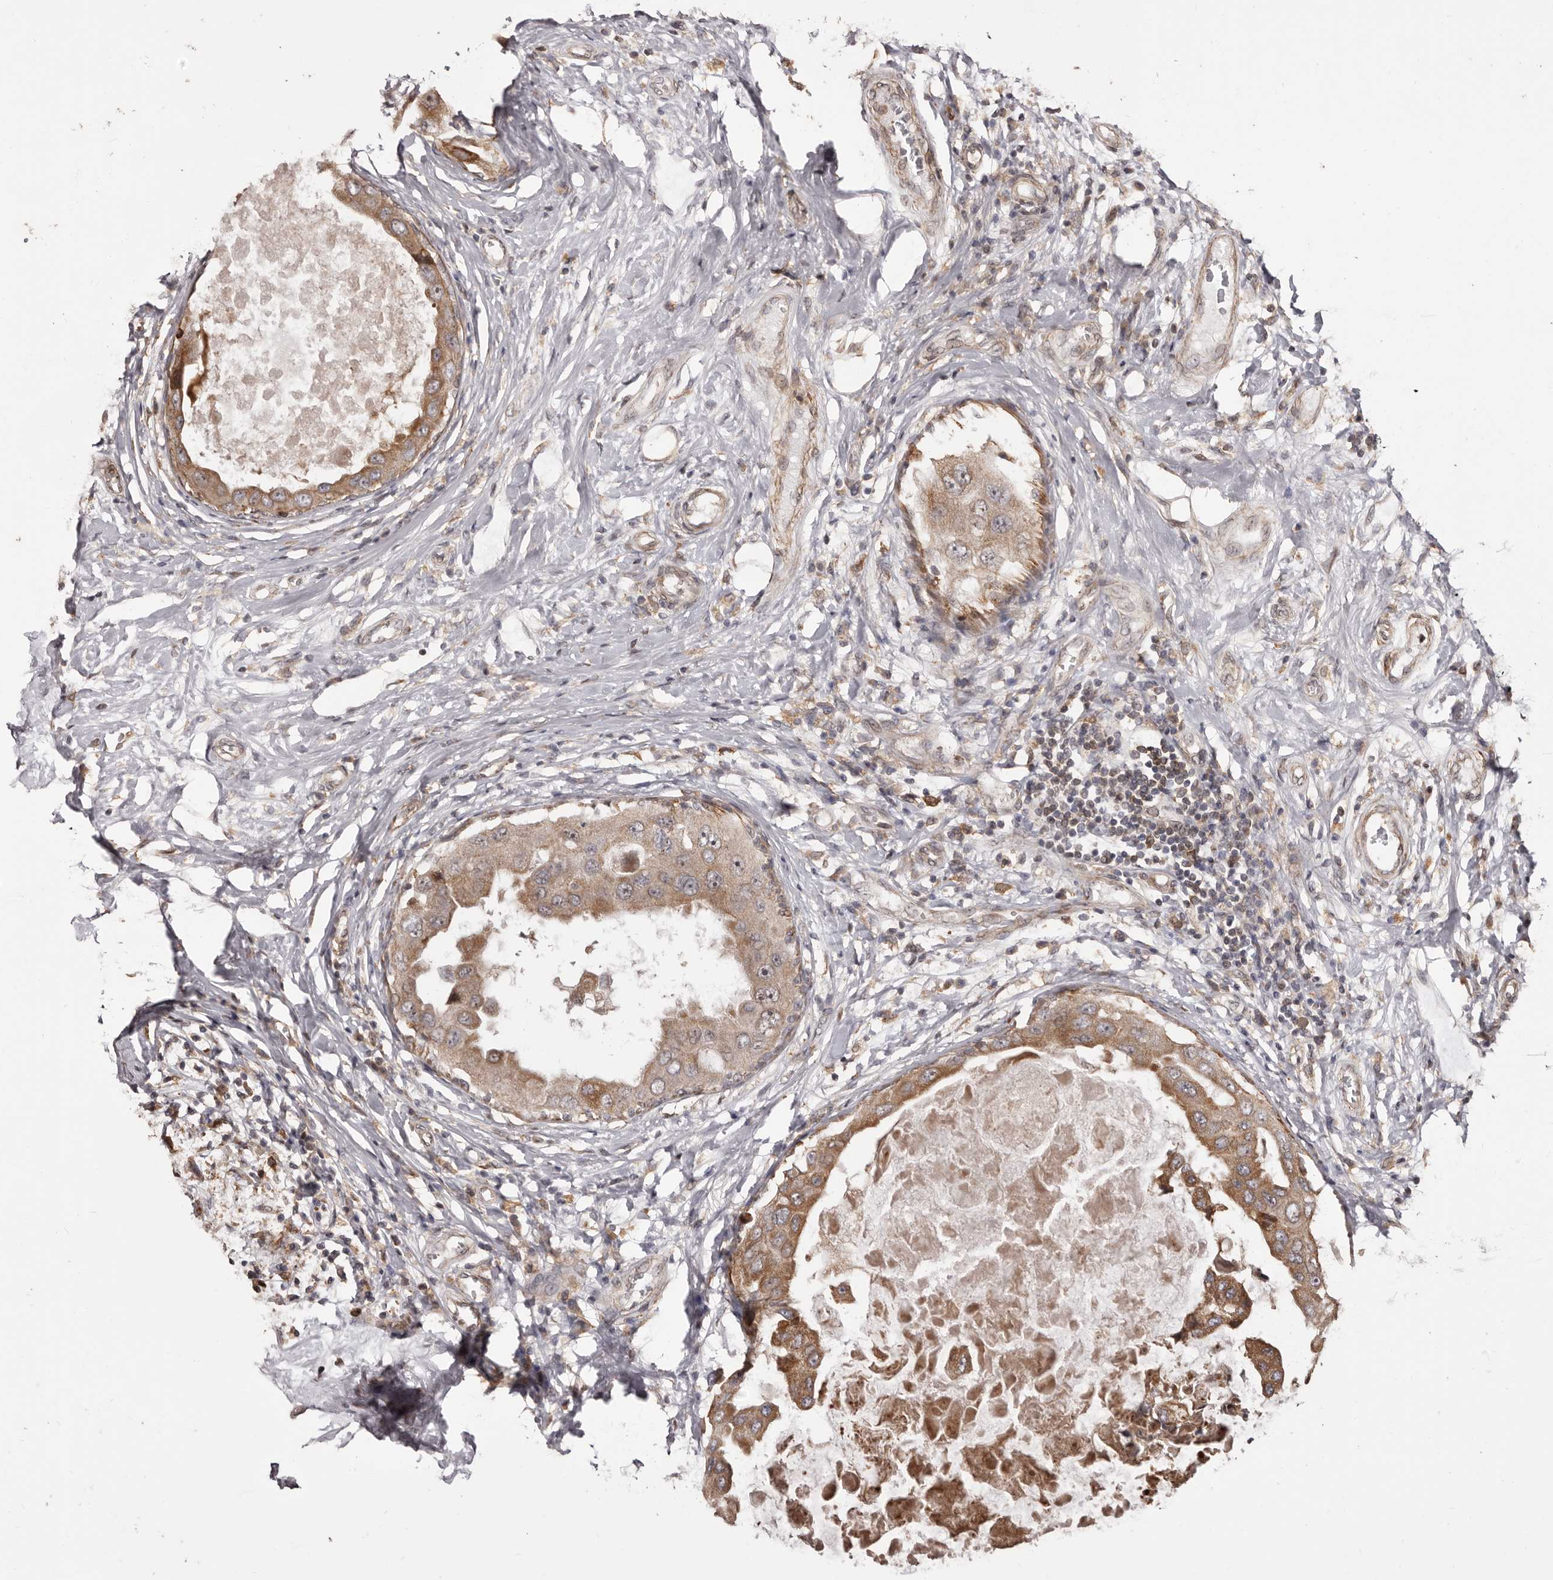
{"staining": {"intensity": "moderate", "quantity": ">75%", "location": "cytoplasmic/membranous"}, "tissue": "breast cancer", "cell_type": "Tumor cells", "image_type": "cancer", "snomed": [{"axis": "morphology", "description": "Duct carcinoma"}, {"axis": "topography", "description": "Breast"}], "caption": "Human breast cancer (intraductal carcinoma) stained for a protein (brown) reveals moderate cytoplasmic/membranous positive positivity in approximately >75% of tumor cells.", "gene": "ZCCHC7", "patient": {"sex": "female", "age": 27}}